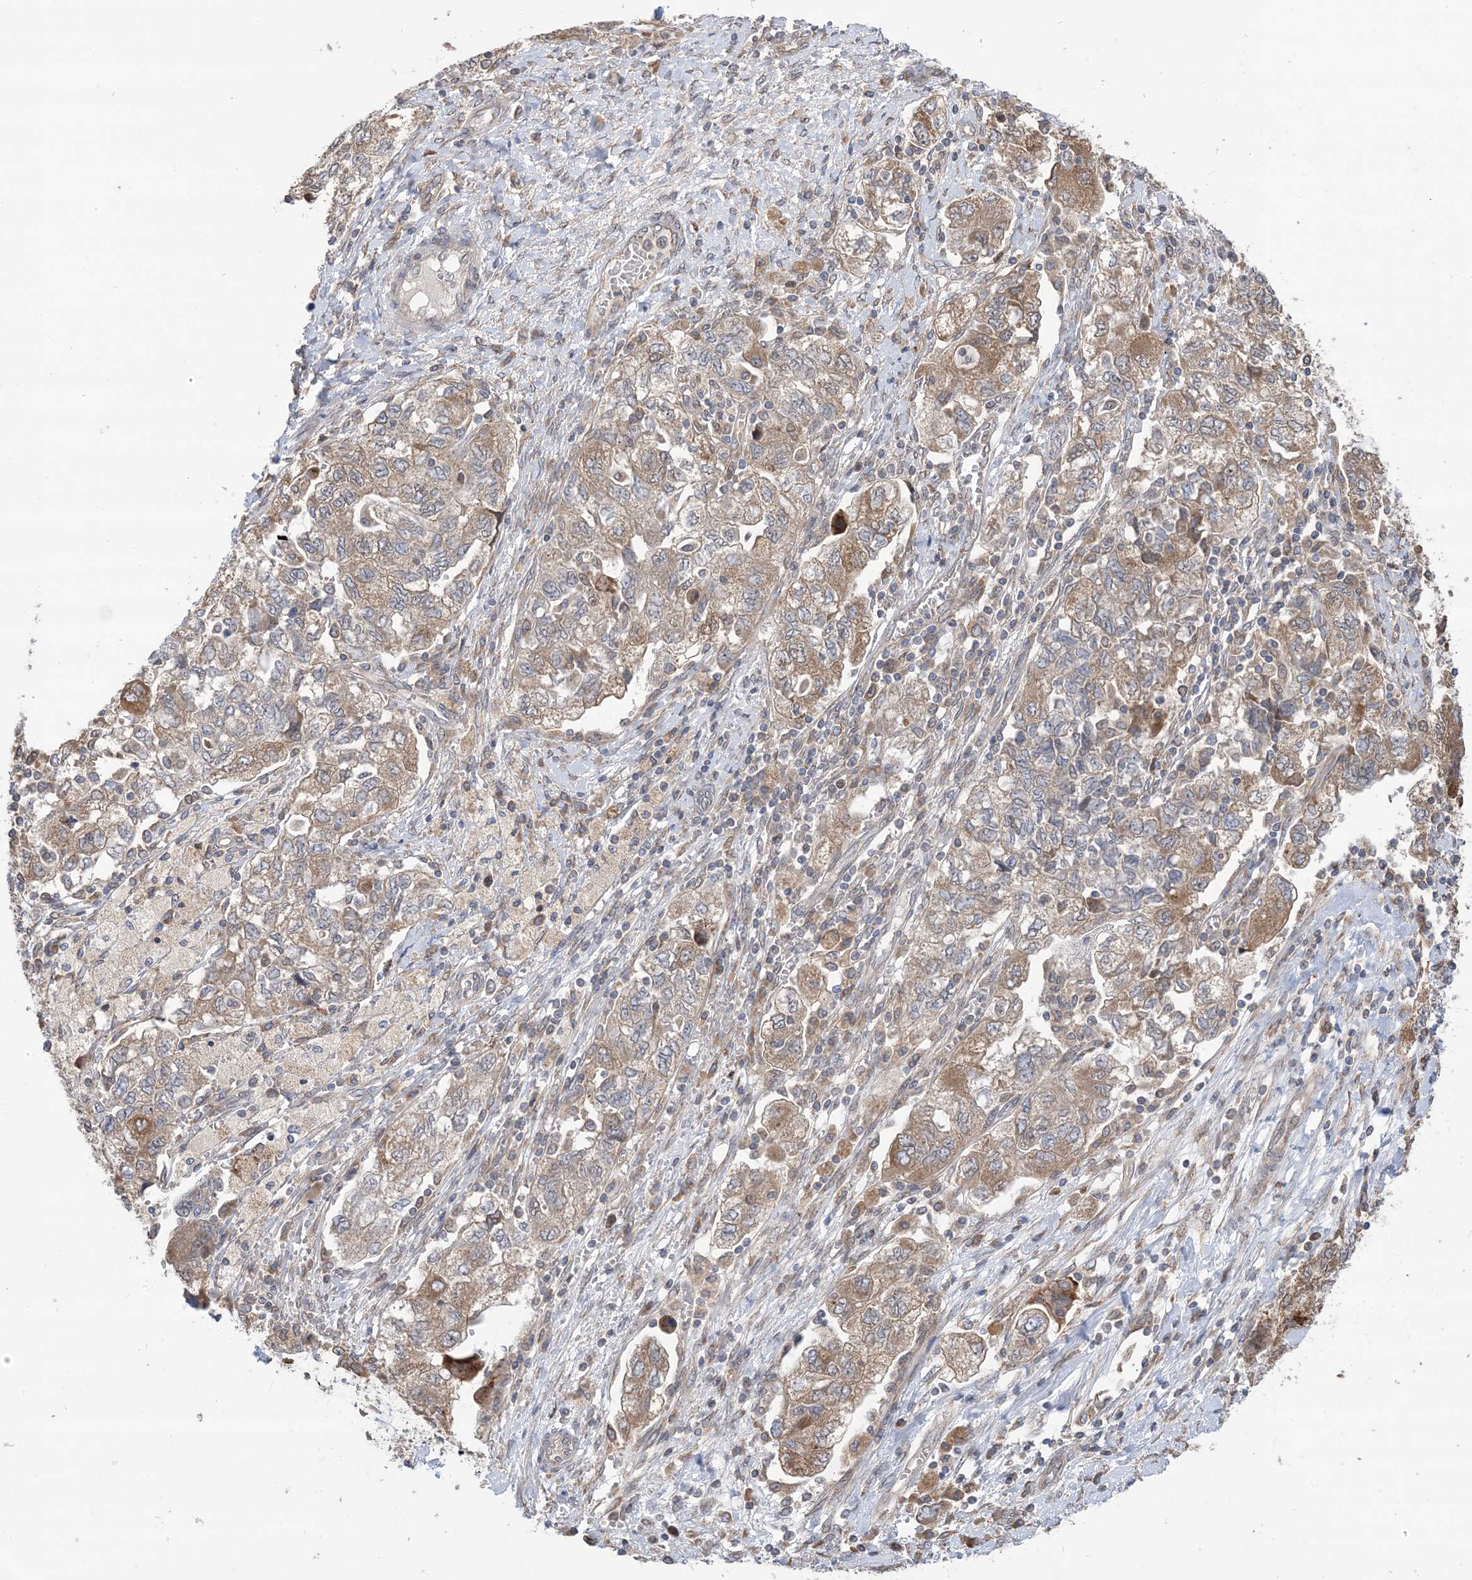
{"staining": {"intensity": "moderate", "quantity": ">75%", "location": "cytoplasmic/membranous"}, "tissue": "ovarian cancer", "cell_type": "Tumor cells", "image_type": "cancer", "snomed": [{"axis": "morphology", "description": "Carcinoma, NOS"}, {"axis": "morphology", "description": "Cystadenocarcinoma, serous, NOS"}, {"axis": "topography", "description": "Ovary"}], "caption": "Immunohistochemistry staining of ovarian cancer (serous cystadenocarcinoma), which displays medium levels of moderate cytoplasmic/membranous positivity in about >75% of tumor cells indicating moderate cytoplasmic/membranous protein staining. The staining was performed using DAB (brown) for protein detection and nuclei were counterstained in hematoxylin (blue).", "gene": "CLEC16A", "patient": {"sex": "female", "age": 69}}